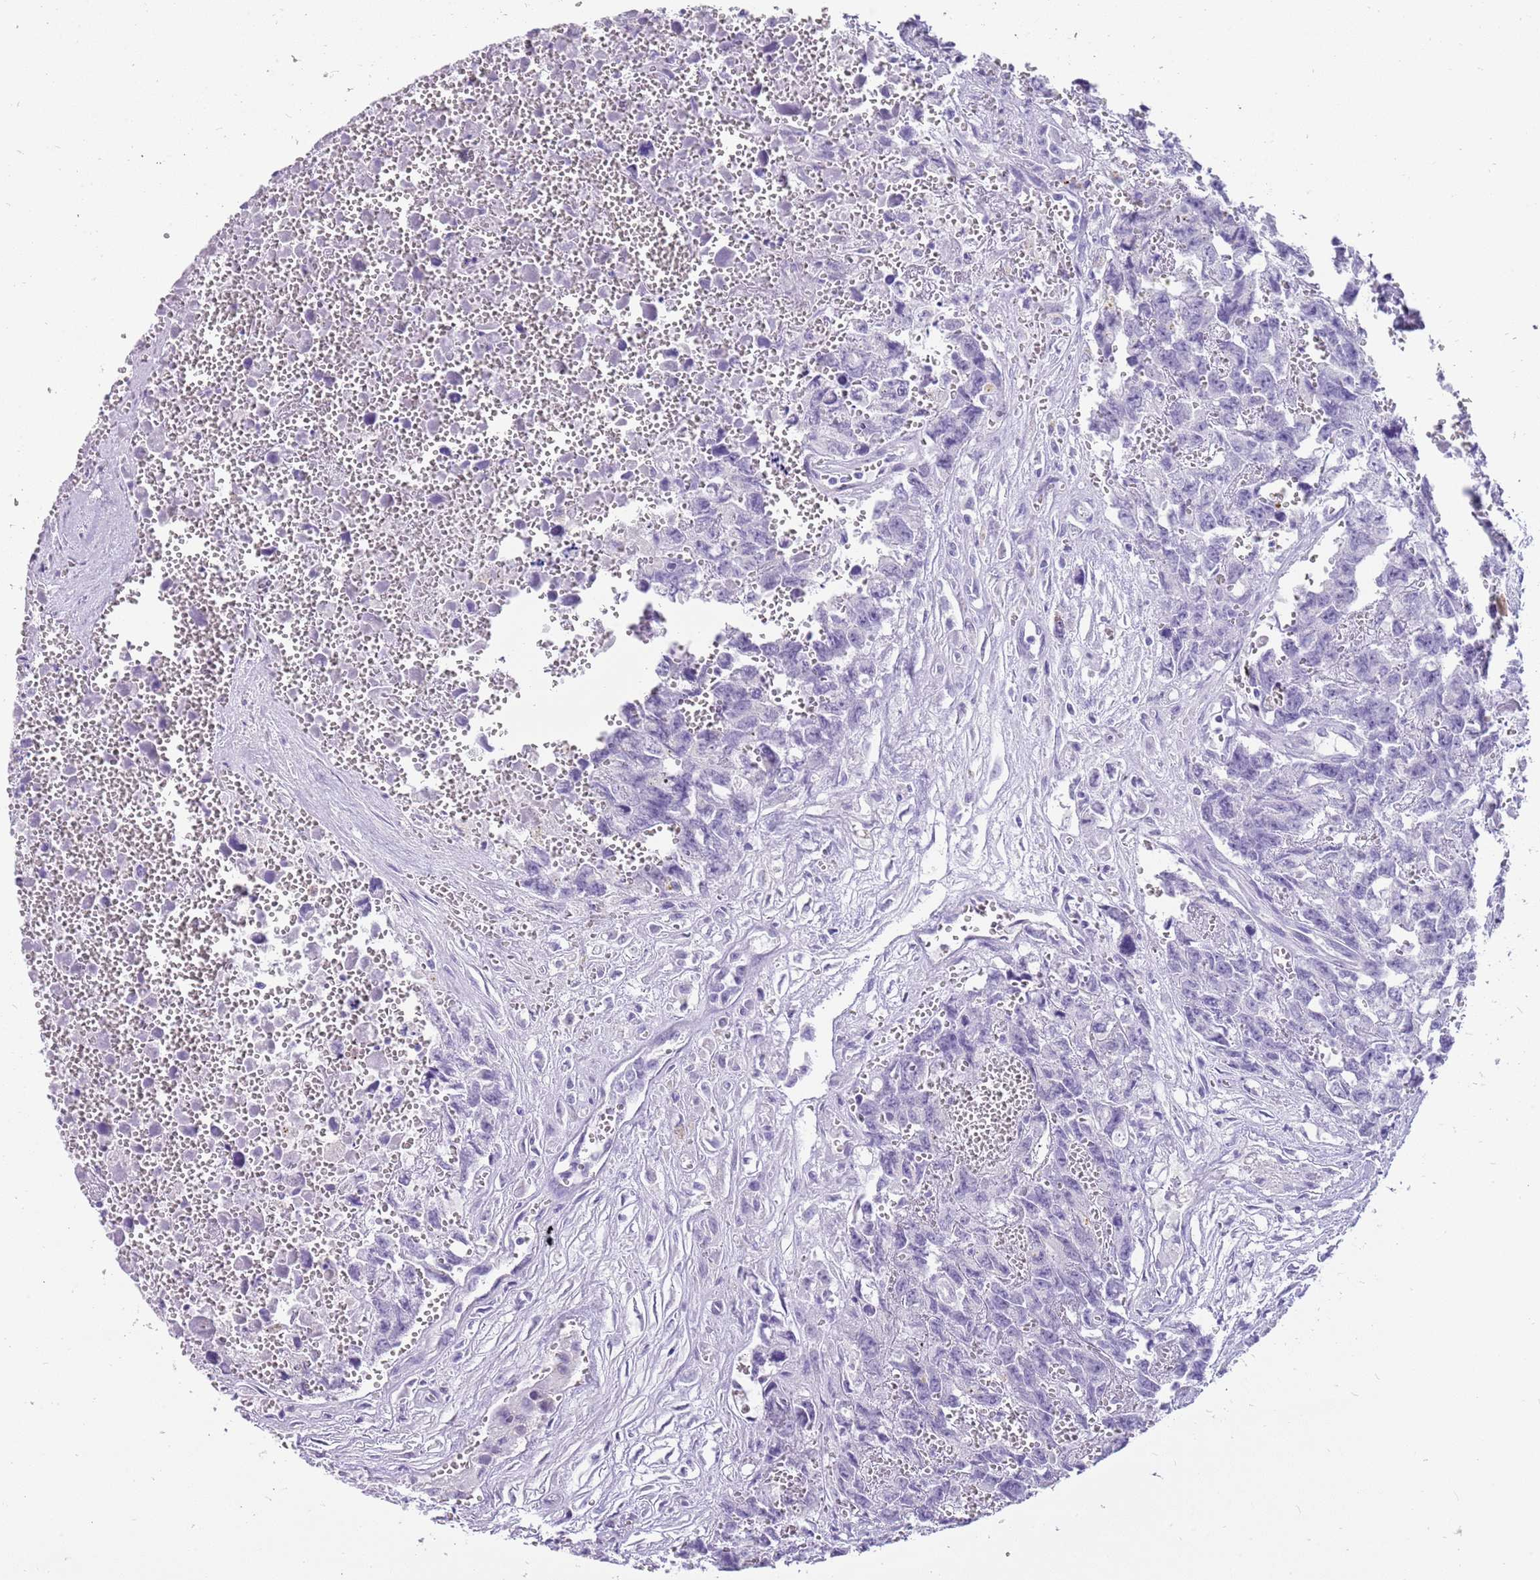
{"staining": {"intensity": "negative", "quantity": "none", "location": "none"}, "tissue": "testis cancer", "cell_type": "Tumor cells", "image_type": "cancer", "snomed": [{"axis": "morphology", "description": "Carcinoma, Embryonal, NOS"}, {"axis": "topography", "description": "Testis"}], "caption": "An immunohistochemistry histopathology image of testis embryonal carcinoma is shown. There is no staining in tumor cells of testis embryonal carcinoma.", "gene": "NBPF3", "patient": {"sex": "male", "age": 31}}